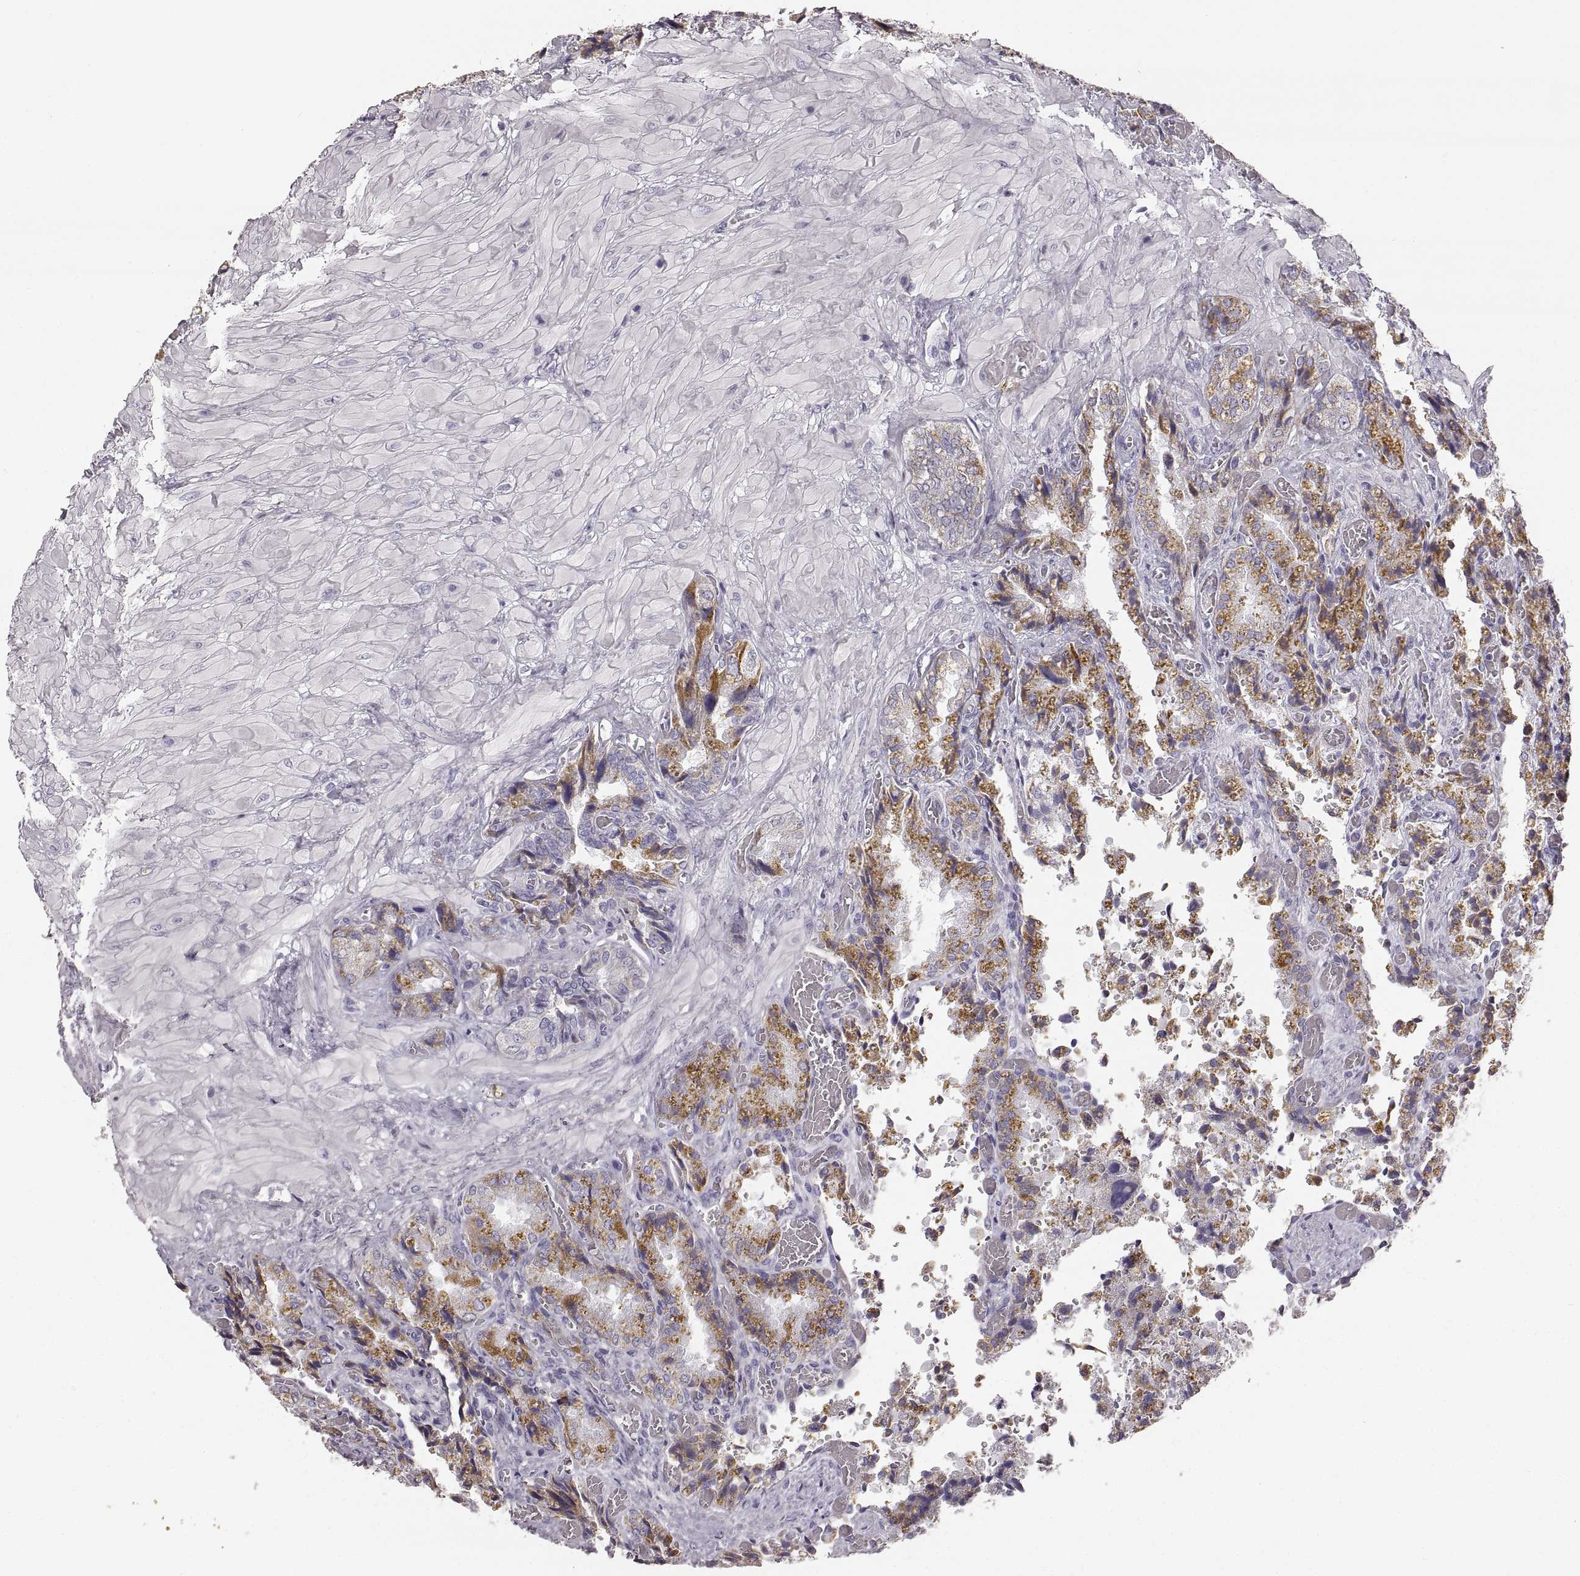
{"staining": {"intensity": "moderate", "quantity": ">75%", "location": "cytoplasmic/membranous"}, "tissue": "seminal vesicle", "cell_type": "Glandular cells", "image_type": "normal", "snomed": [{"axis": "morphology", "description": "Normal tissue, NOS"}, {"axis": "topography", "description": "Seminal veicle"}], "caption": "DAB (3,3'-diaminobenzidine) immunohistochemical staining of benign seminal vesicle exhibits moderate cytoplasmic/membranous protein positivity in about >75% of glandular cells.", "gene": "RDH13", "patient": {"sex": "male", "age": 57}}